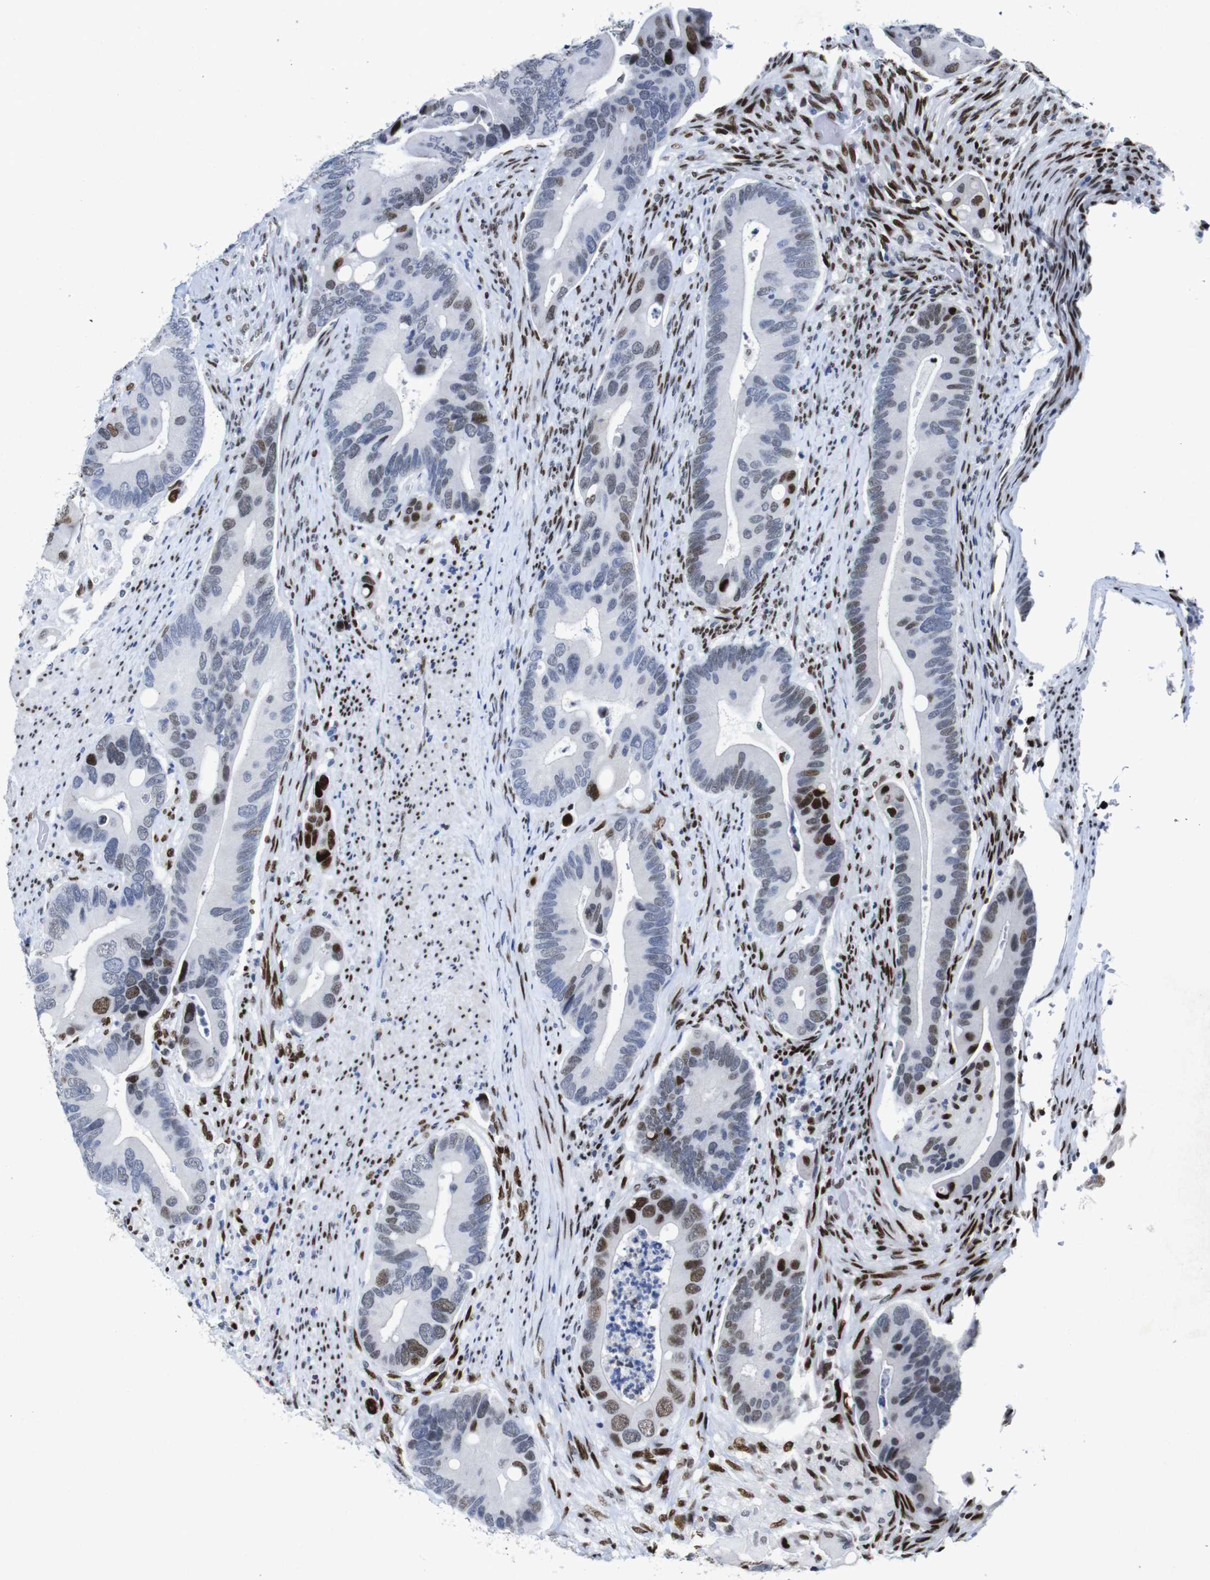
{"staining": {"intensity": "moderate", "quantity": "<25%", "location": "nuclear"}, "tissue": "colorectal cancer", "cell_type": "Tumor cells", "image_type": "cancer", "snomed": [{"axis": "morphology", "description": "Adenocarcinoma, NOS"}, {"axis": "topography", "description": "Rectum"}], "caption": "Brown immunohistochemical staining in human colorectal cancer (adenocarcinoma) exhibits moderate nuclear positivity in approximately <25% of tumor cells. Nuclei are stained in blue.", "gene": "FOSL2", "patient": {"sex": "female", "age": 57}}